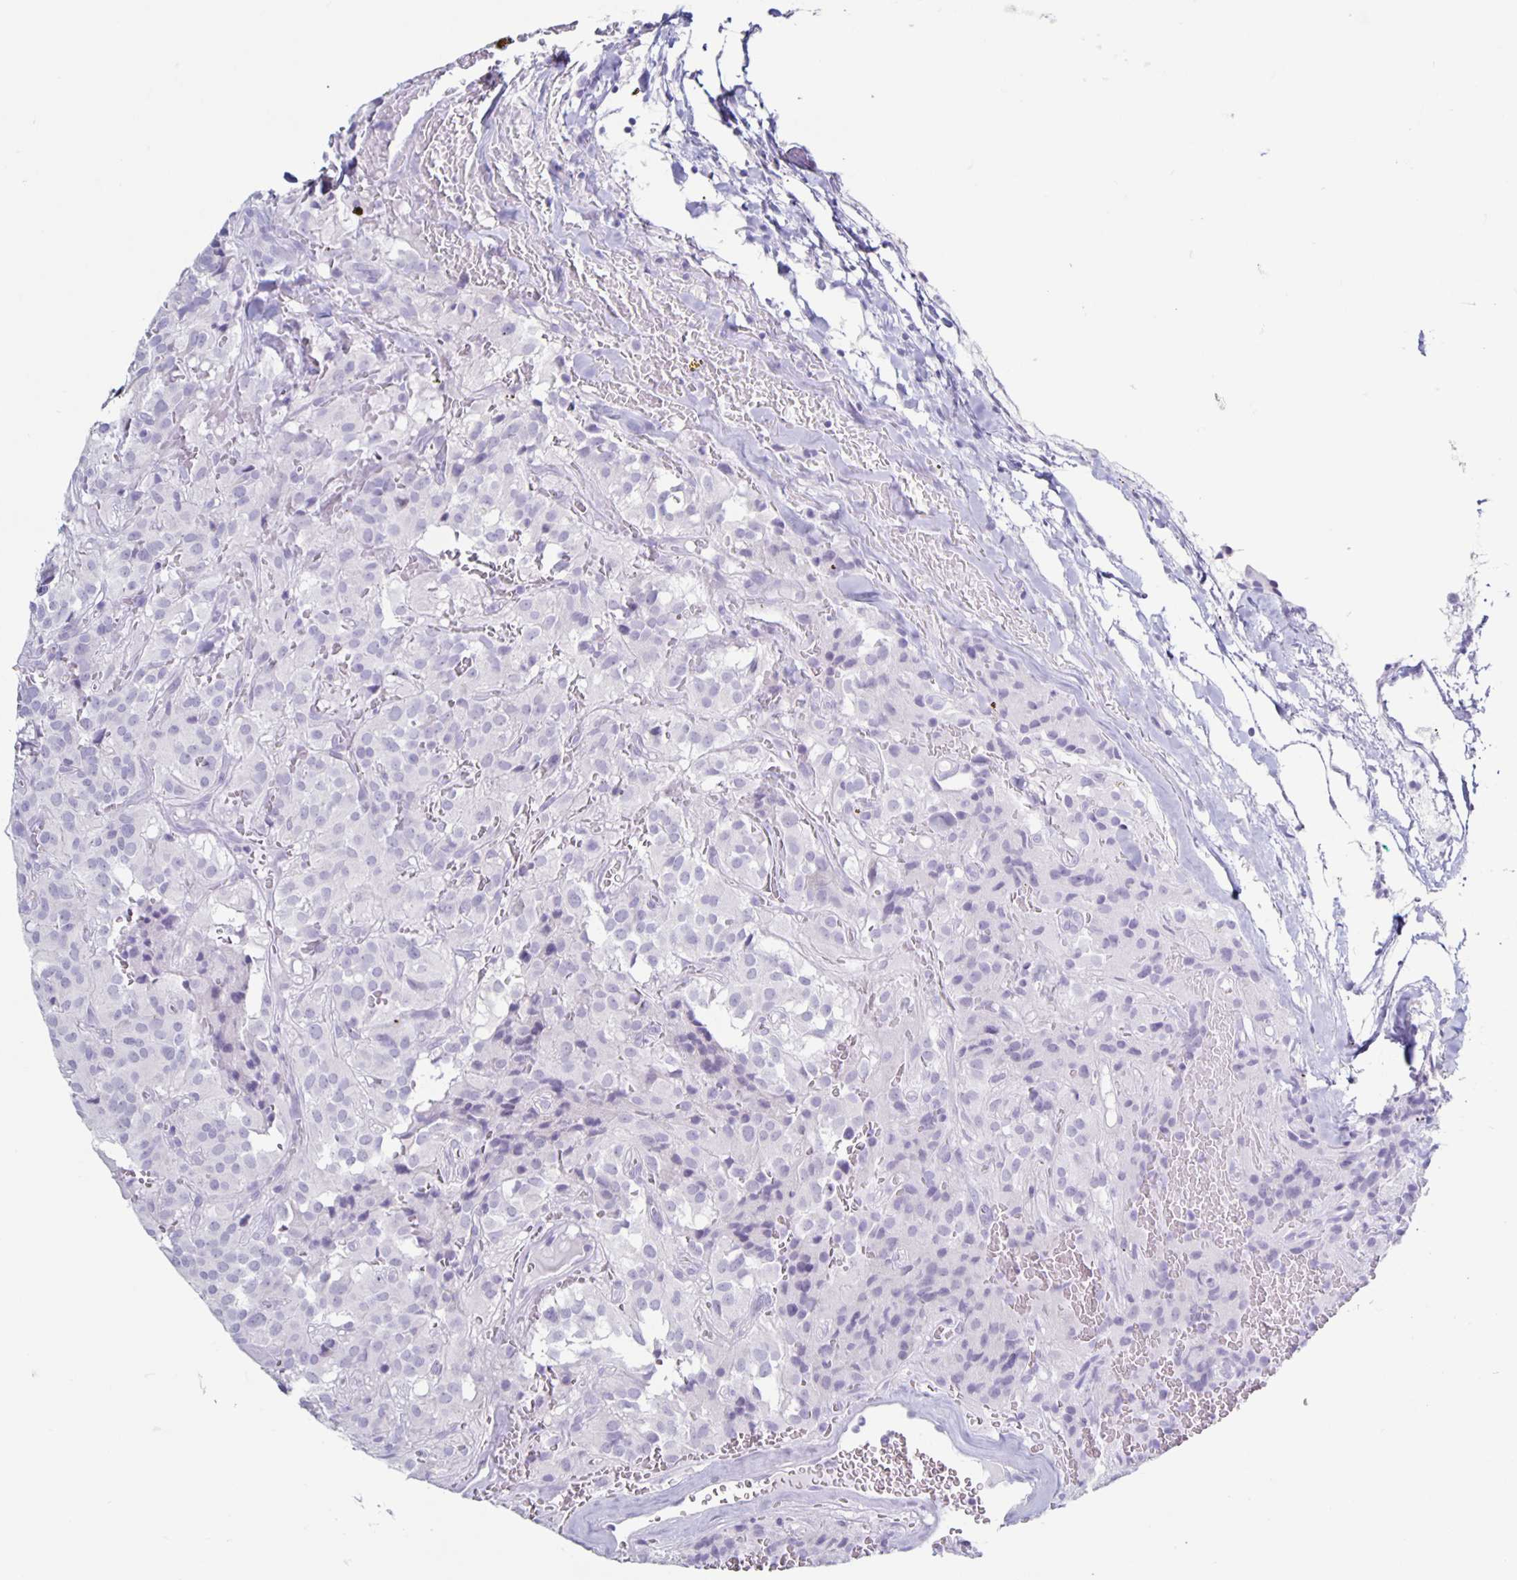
{"staining": {"intensity": "negative", "quantity": "none", "location": "none"}, "tissue": "glioma", "cell_type": "Tumor cells", "image_type": "cancer", "snomed": [{"axis": "morphology", "description": "Glioma, malignant, Low grade"}, {"axis": "topography", "description": "Brain"}], "caption": "IHC of glioma displays no expression in tumor cells. (DAB immunohistochemistry, high magnification).", "gene": "CT45A5", "patient": {"sex": "male", "age": 42}}